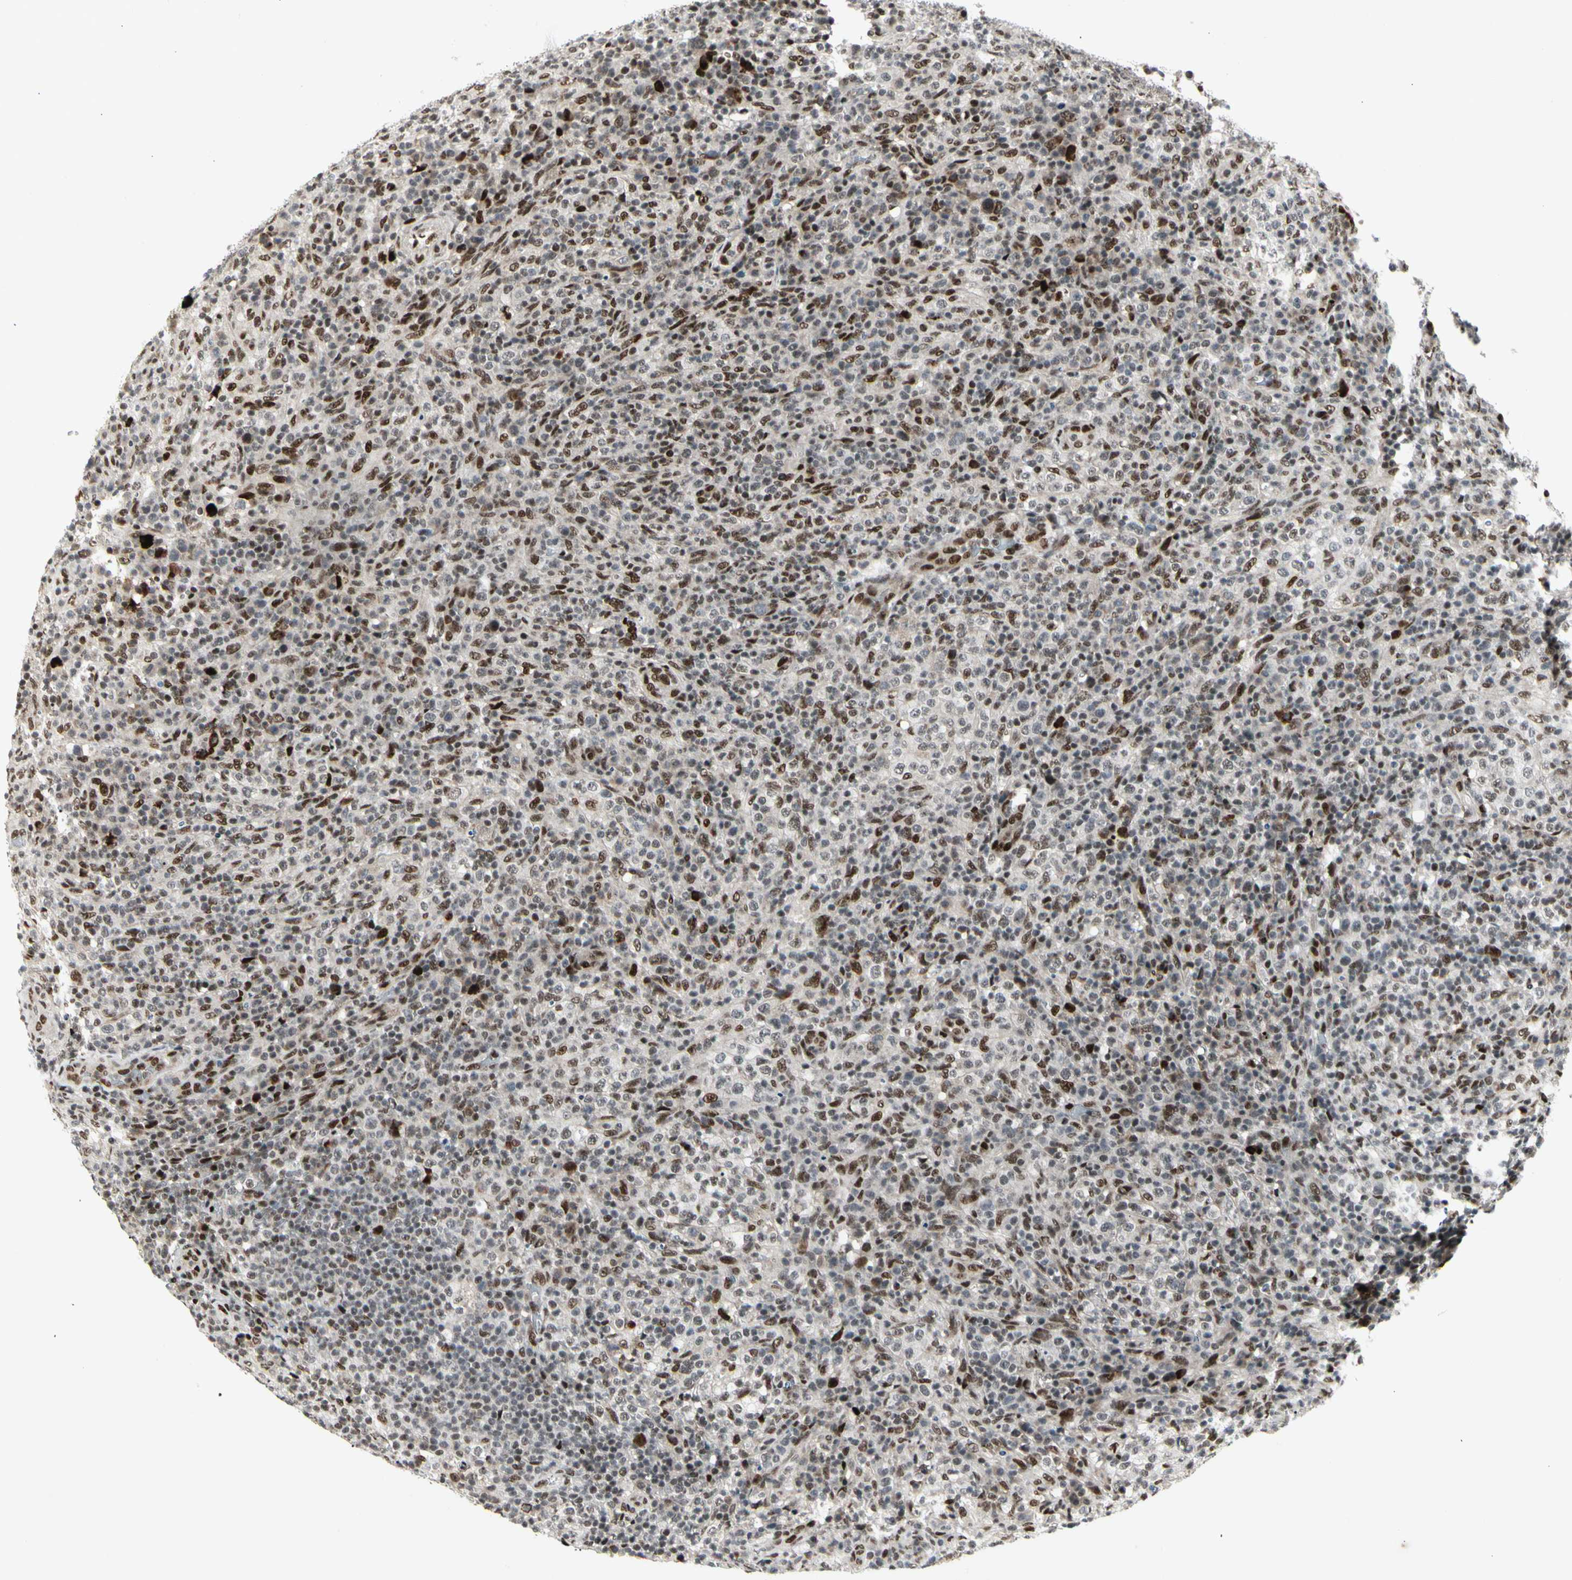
{"staining": {"intensity": "strong", "quantity": "25%-75%", "location": "nuclear"}, "tissue": "lymphoma", "cell_type": "Tumor cells", "image_type": "cancer", "snomed": [{"axis": "morphology", "description": "Malignant lymphoma, non-Hodgkin's type, High grade"}, {"axis": "topography", "description": "Lymph node"}], "caption": "This is an image of immunohistochemistry staining of malignant lymphoma, non-Hodgkin's type (high-grade), which shows strong staining in the nuclear of tumor cells.", "gene": "FOXJ2", "patient": {"sex": "female", "age": 76}}